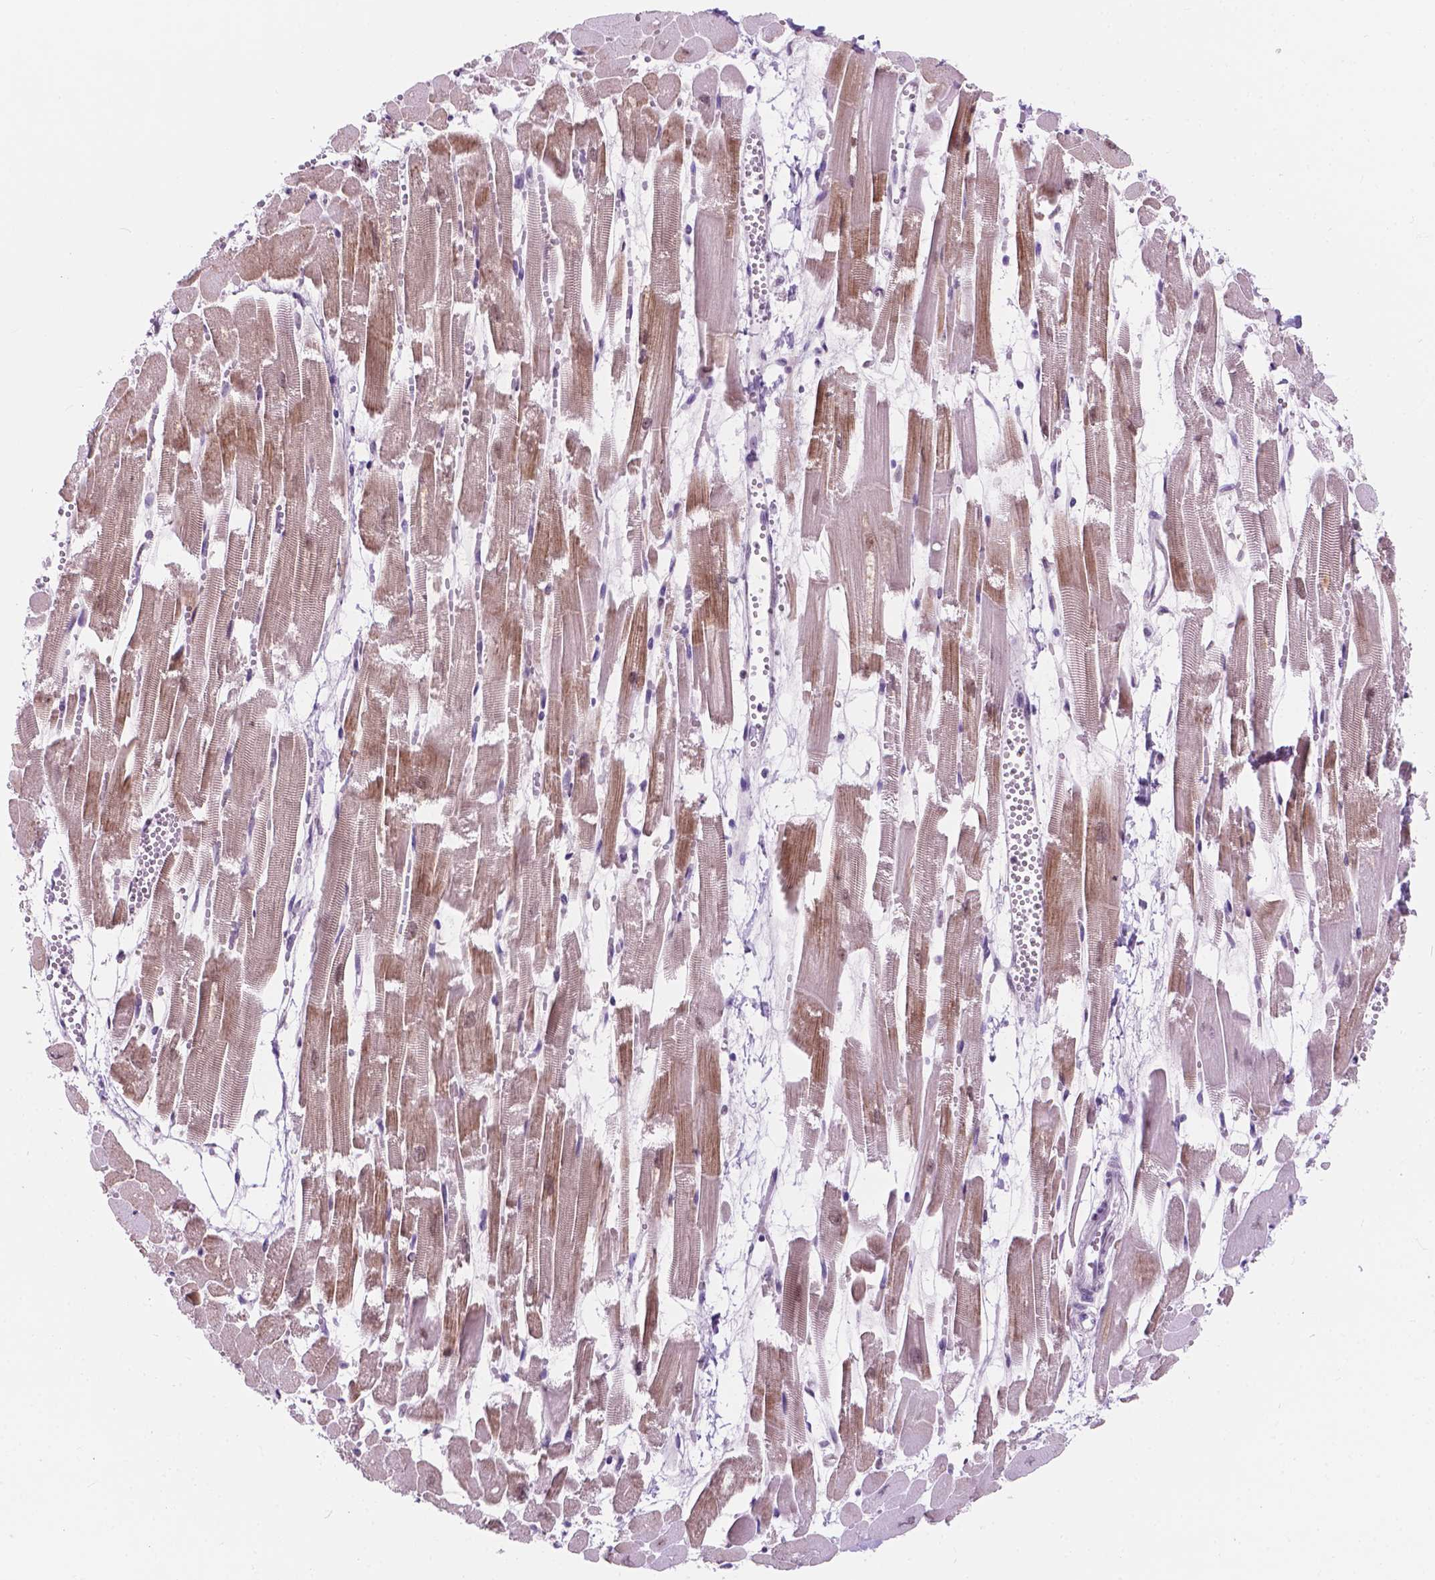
{"staining": {"intensity": "moderate", "quantity": "25%-75%", "location": "cytoplasmic/membranous,nuclear"}, "tissue": "heart muscle", "cell_type": "Cardiomyocytes", "image_type": "normal", "snomed": [{"axis": "morphology", "description": "Normal tissue, NOS"}, {"axis": "topography", "description": "Heart"}], "caption": "Benign heart muscle exhibits moderate cytoplasmic/membranous,nuclear staining in approximately 25%-75% of cardiomyocytes, visualized by immunohistochemistry. The protein is stained brown, and the nuclei are stained in blue (DAB (3,3'-diaminobenzidine) IHC with brightfield microscopy, high magnification).", "gene": "BCAS2", "patient": {"sex": "female", "age": 52}}